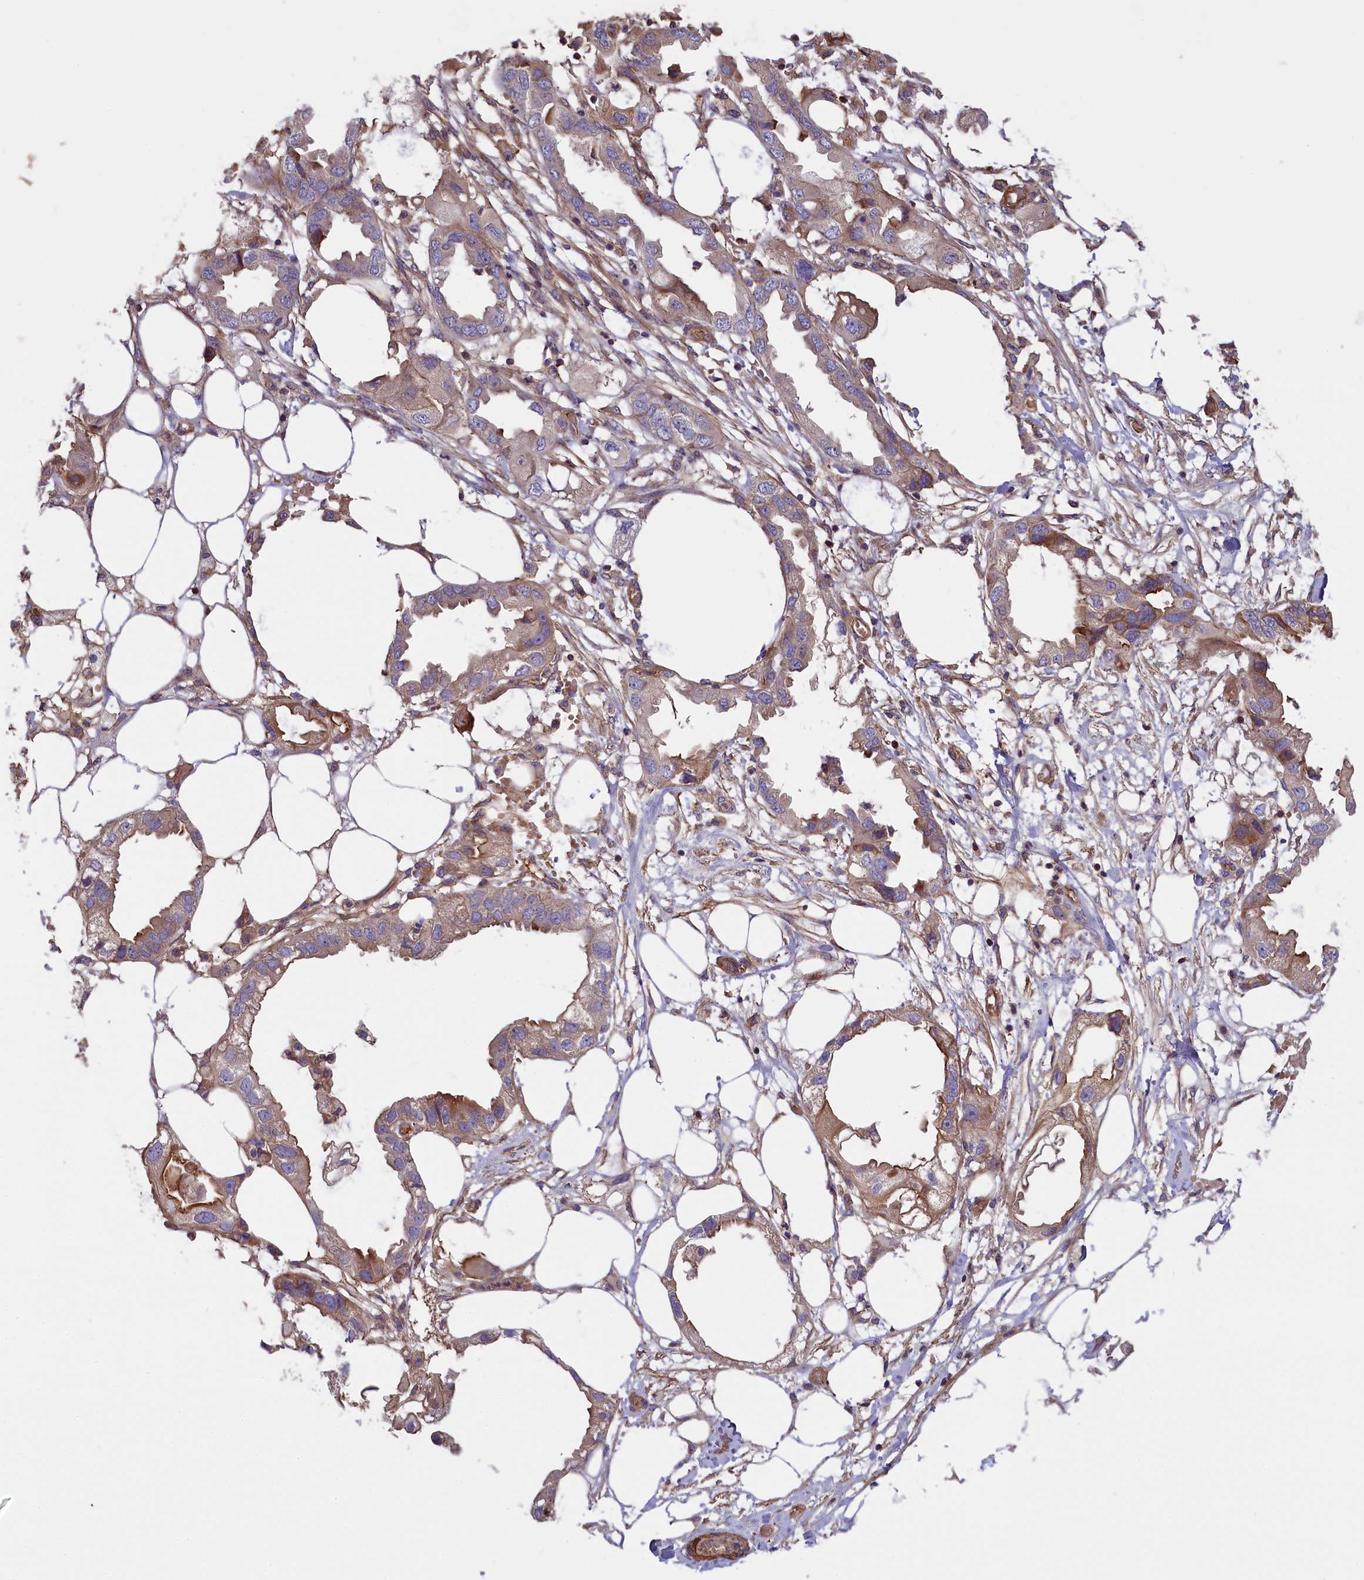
{"staining": {"intensity": "weak", "quantity": "25%-75%", "location": "cytoplasmic/membranous"}, "tissue": "endometrial cancer", "cell_type": "Tumor cells", "image_type": "cancer", "snomed": [{"axis": "morphology", "description": "Adenocarcinoma, NOS"}, {"axis": "morphology", "description": "Adenocarcinoma, metastatic, NOS"}, {"axis": "topography", "description": "Adipose tissue"}, {"axis": "topography", "description": "Endometrium"}], "caption": "IHC of endometrial cancer exhibits low levels of weak cytoplasmic/membranous staining in about 25%-75% of tumor cells.", "gene": "FUZ", "patient": {"sex": "female", "age": 67}}